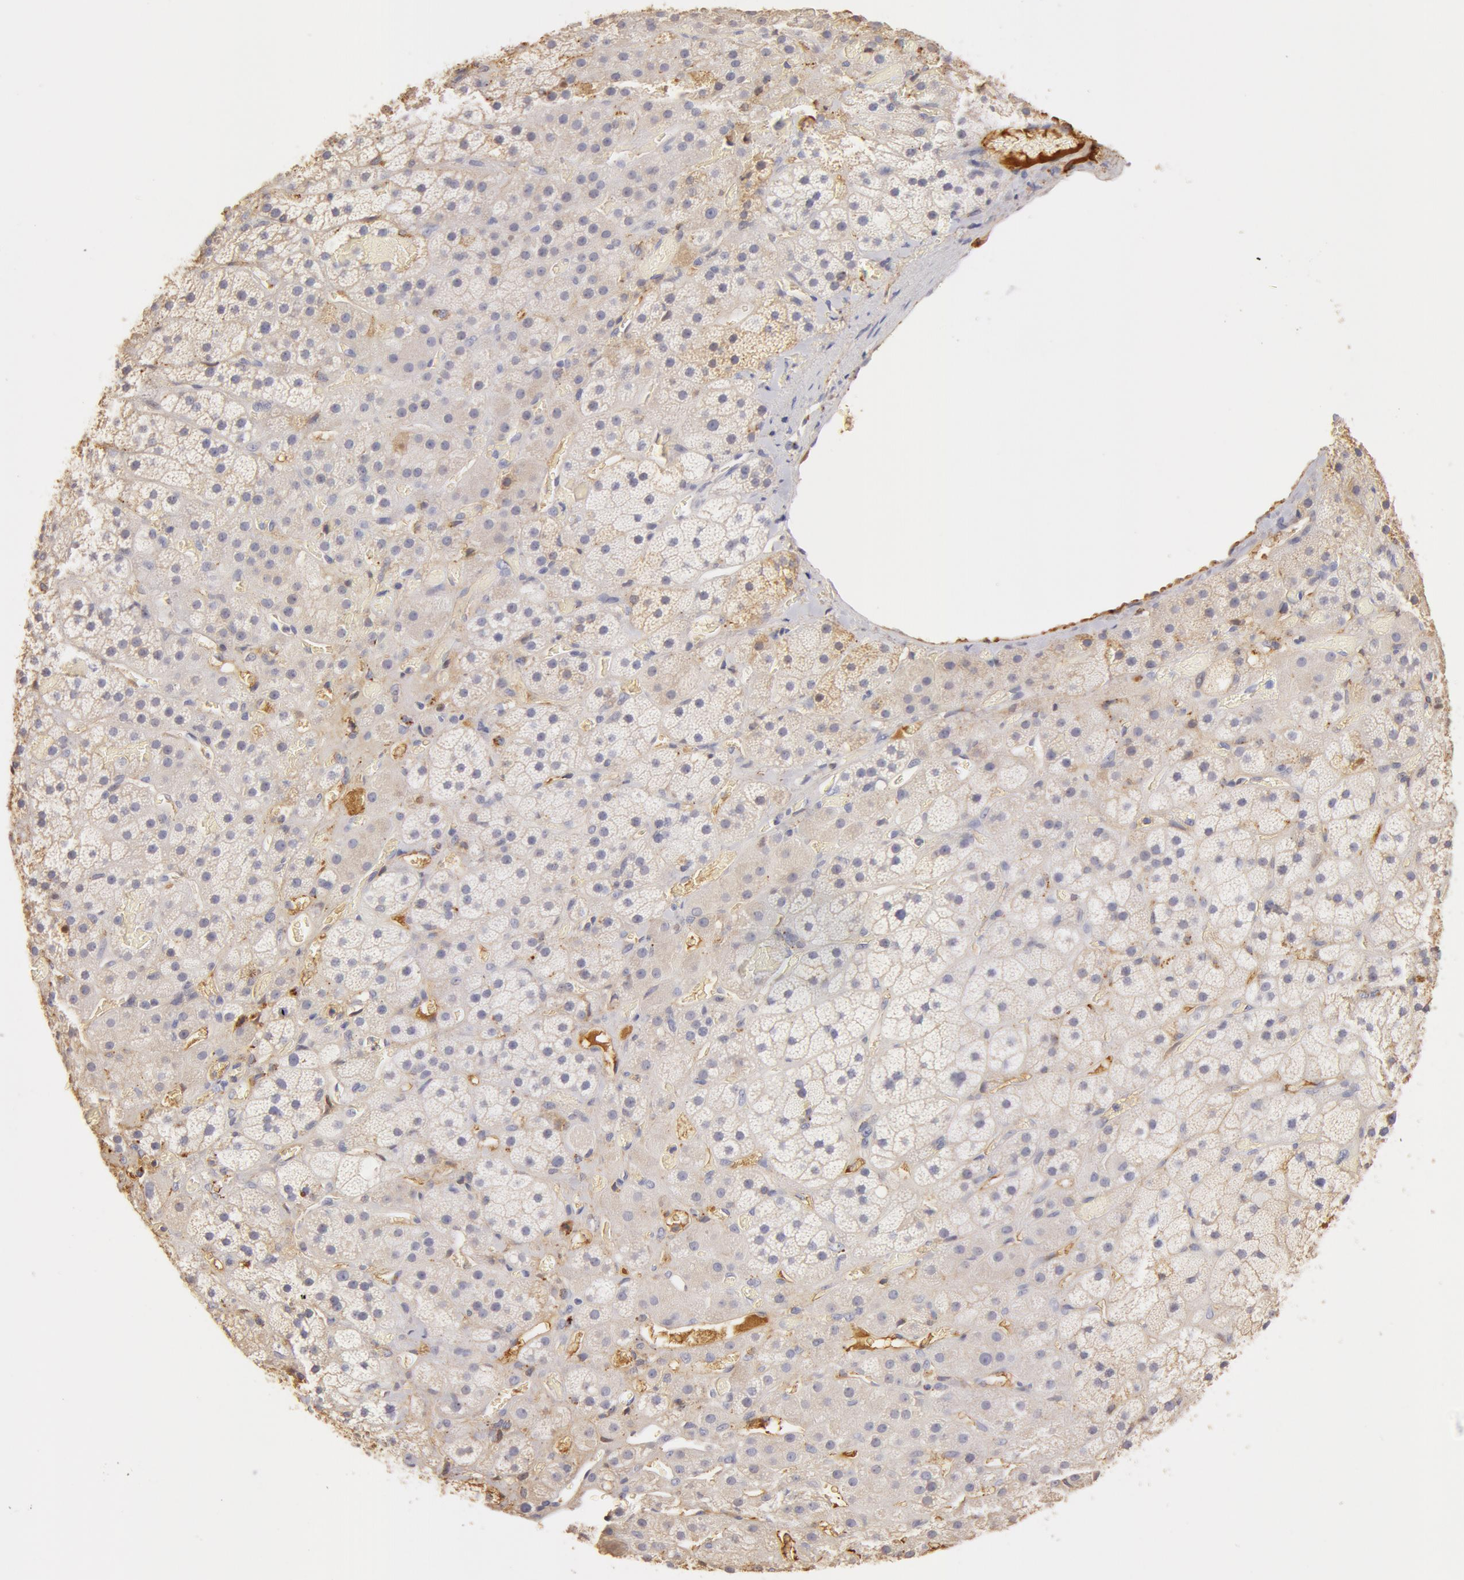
{"staining": {"intensity": "weak", "quantity": "<25%", "location": "cytoplasmic/membranous"}, "tissue": "adrenal gland", "cell_type": "Glandular cells", "image_type": "normal", "snomed": [{"axis": "morphology", "description": "Normal tissue, NOS"}, {"axis": "topography", "description": "Adrenal gland"}], "caption": "A micrograph of adrenal gland stained for a protein reveals no brown staining in glandular cells. The staining is performed using DAB (3,3'-diaminobenzidine) brown chromogen with nuclei counter-stained in using hematoxylin.", "gene": "TF", "patient": {"sex": "male", "age": 57}}